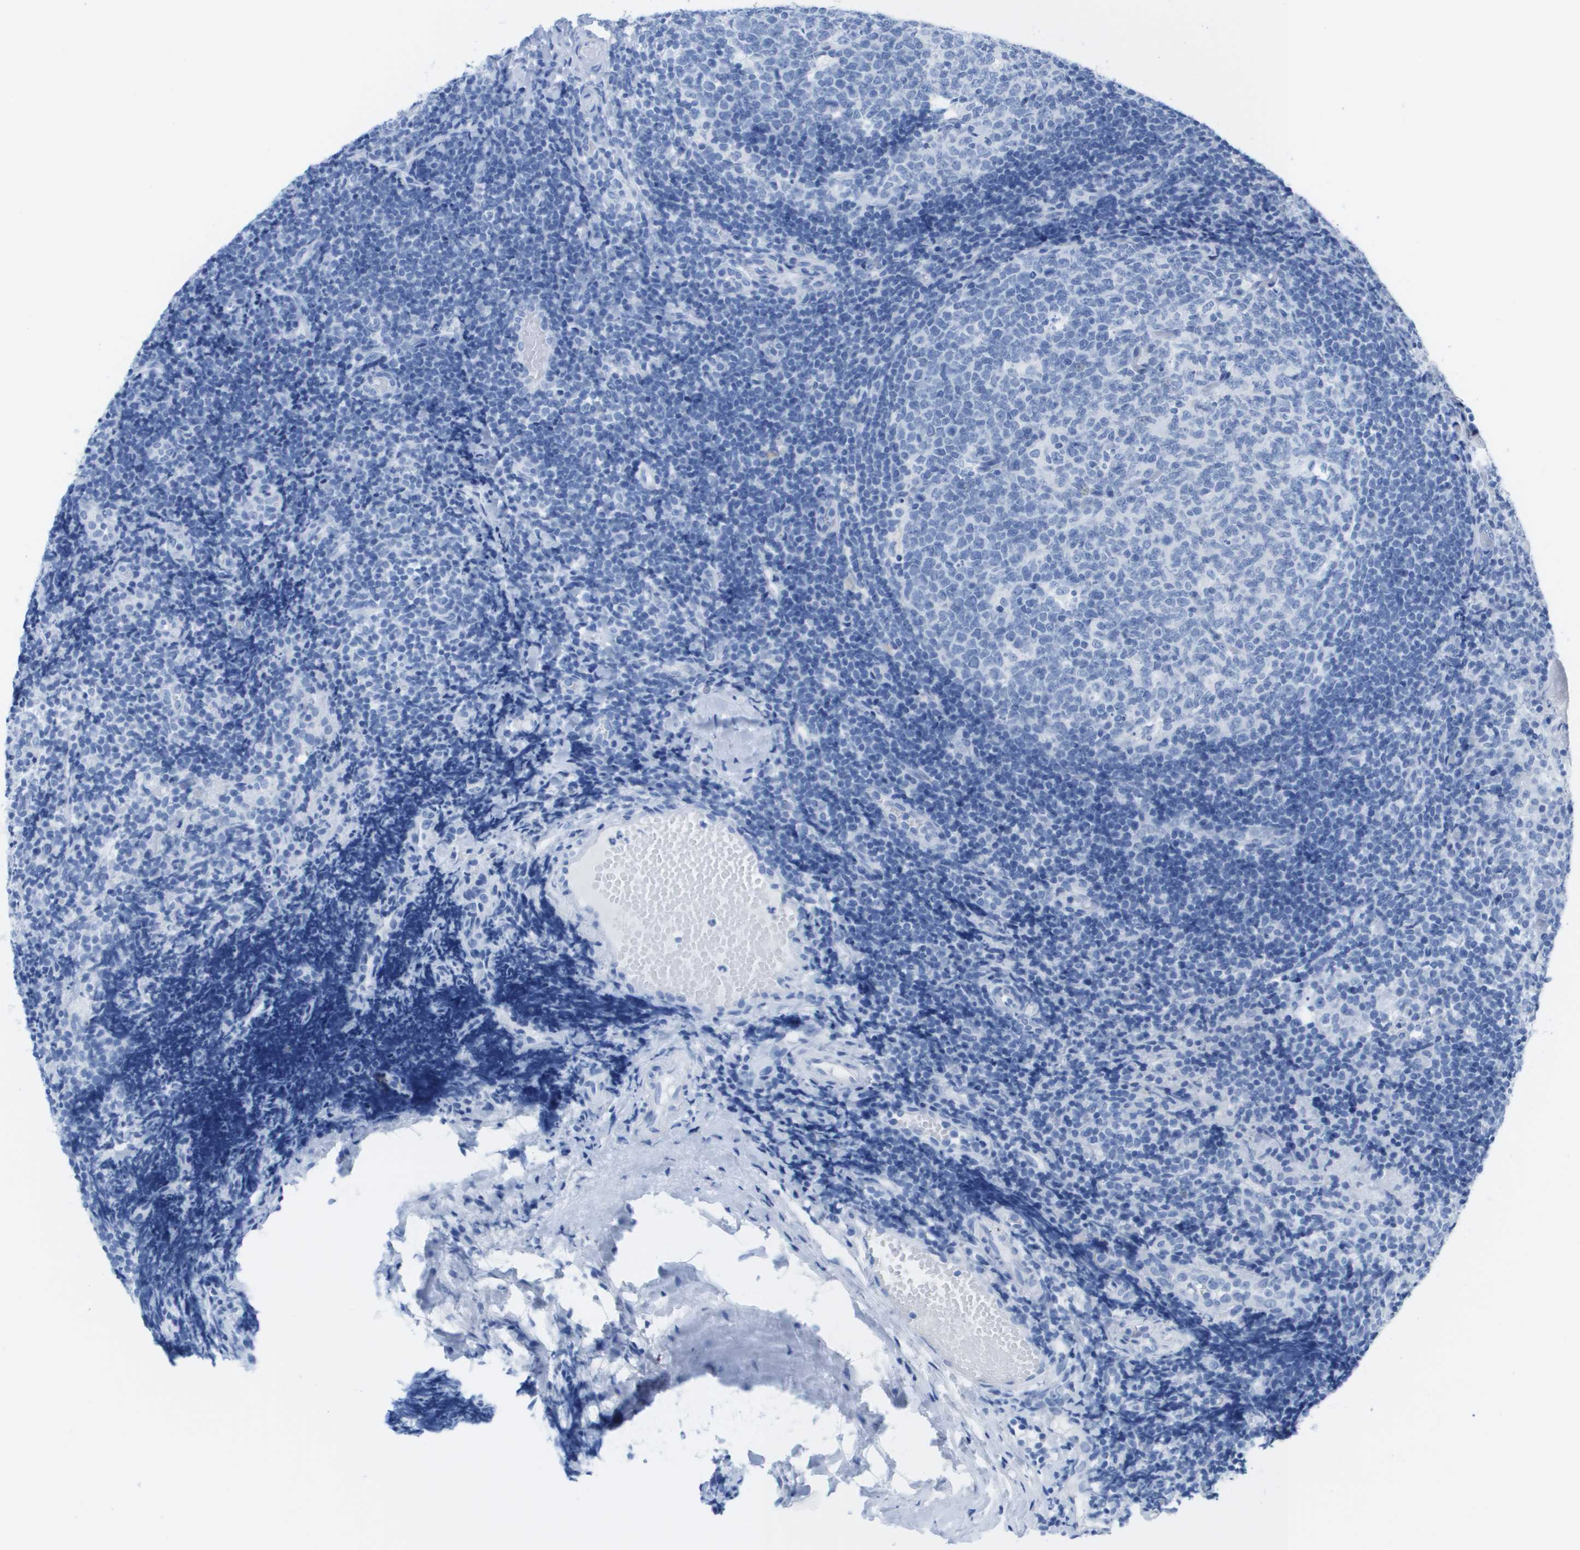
{"staining": {"intensity": "negative", "quantity": "none", "location": "none"}, "tissue": "tonsil", "cell_type": "Germinal center cells", "image_type": "normal", "snomed": [{"axis": "morphology", "description": "Normal tissue, NOS"}, {"axis": "topography", "description": "Tonsil"}], "caption": "A micrograph of tonsil stained for a protein exhibits no brown staining in germinal center cells. Nuclei are stained in blue.", "gene": "KCNA3", "patient": {"sex": "female", "age": 19}}